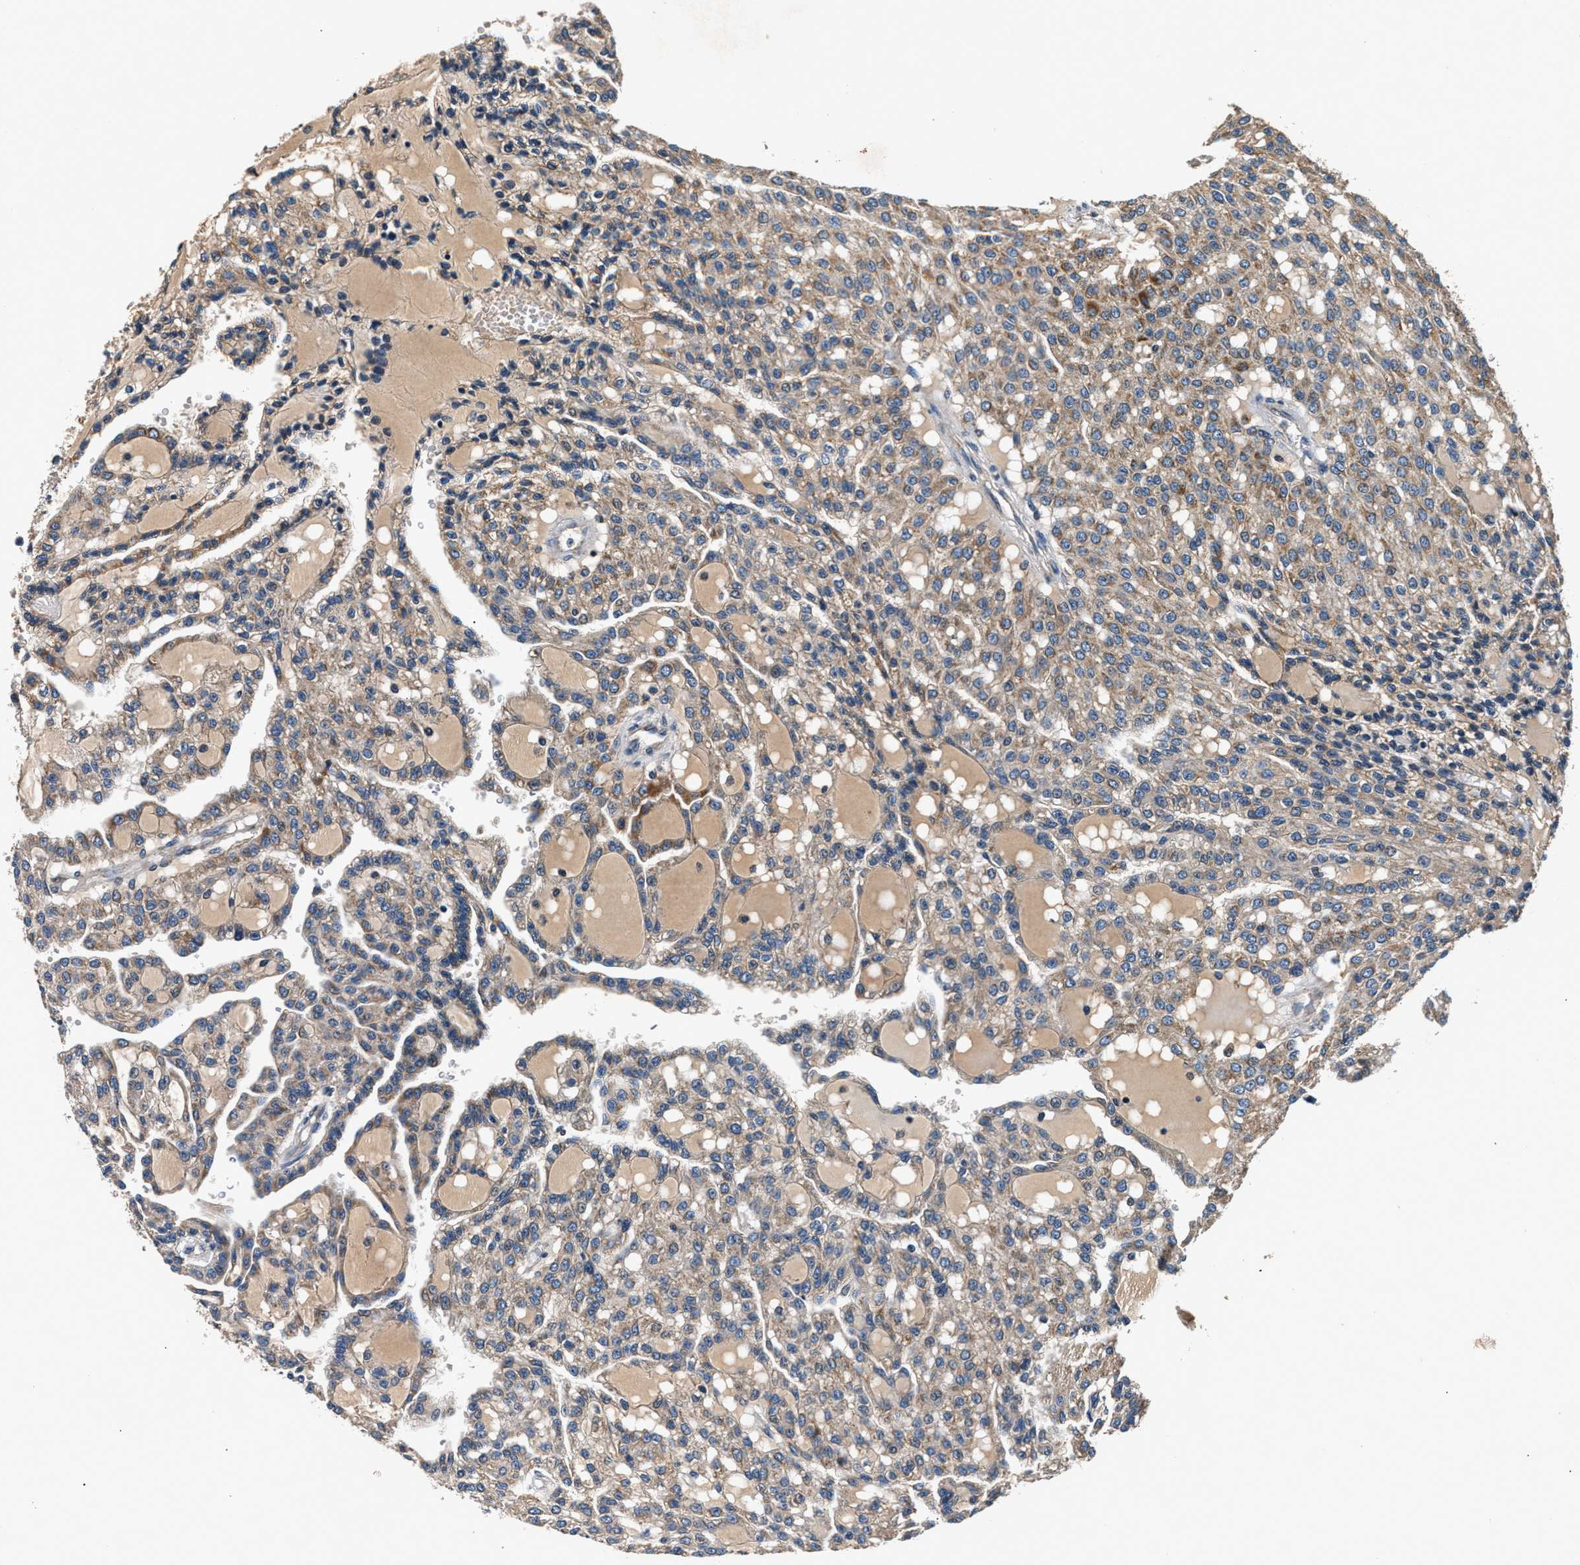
{"staining": {"intensity": "moderate", "quantity": ">75%", "location": "cytoplasmic/membranous"}, "tissue": "renal cancer", "cell_type": "Tumor cells", "image_type": "cancer", "snomed": [{"axis": "morphology", "description": "Adenocarcinoma, NOS"}, {"axis": "topography", "description": "Kidney"}], "caption": "About >75% of tumor cells in human renal cancer (adenocarcinoma) reveal moderate cytoplasmic/membranous protein positivity as visualized by brown immunohistochemical staining.", "gene": "IMMT", "patient": {"sex": "male", "age": 63}}